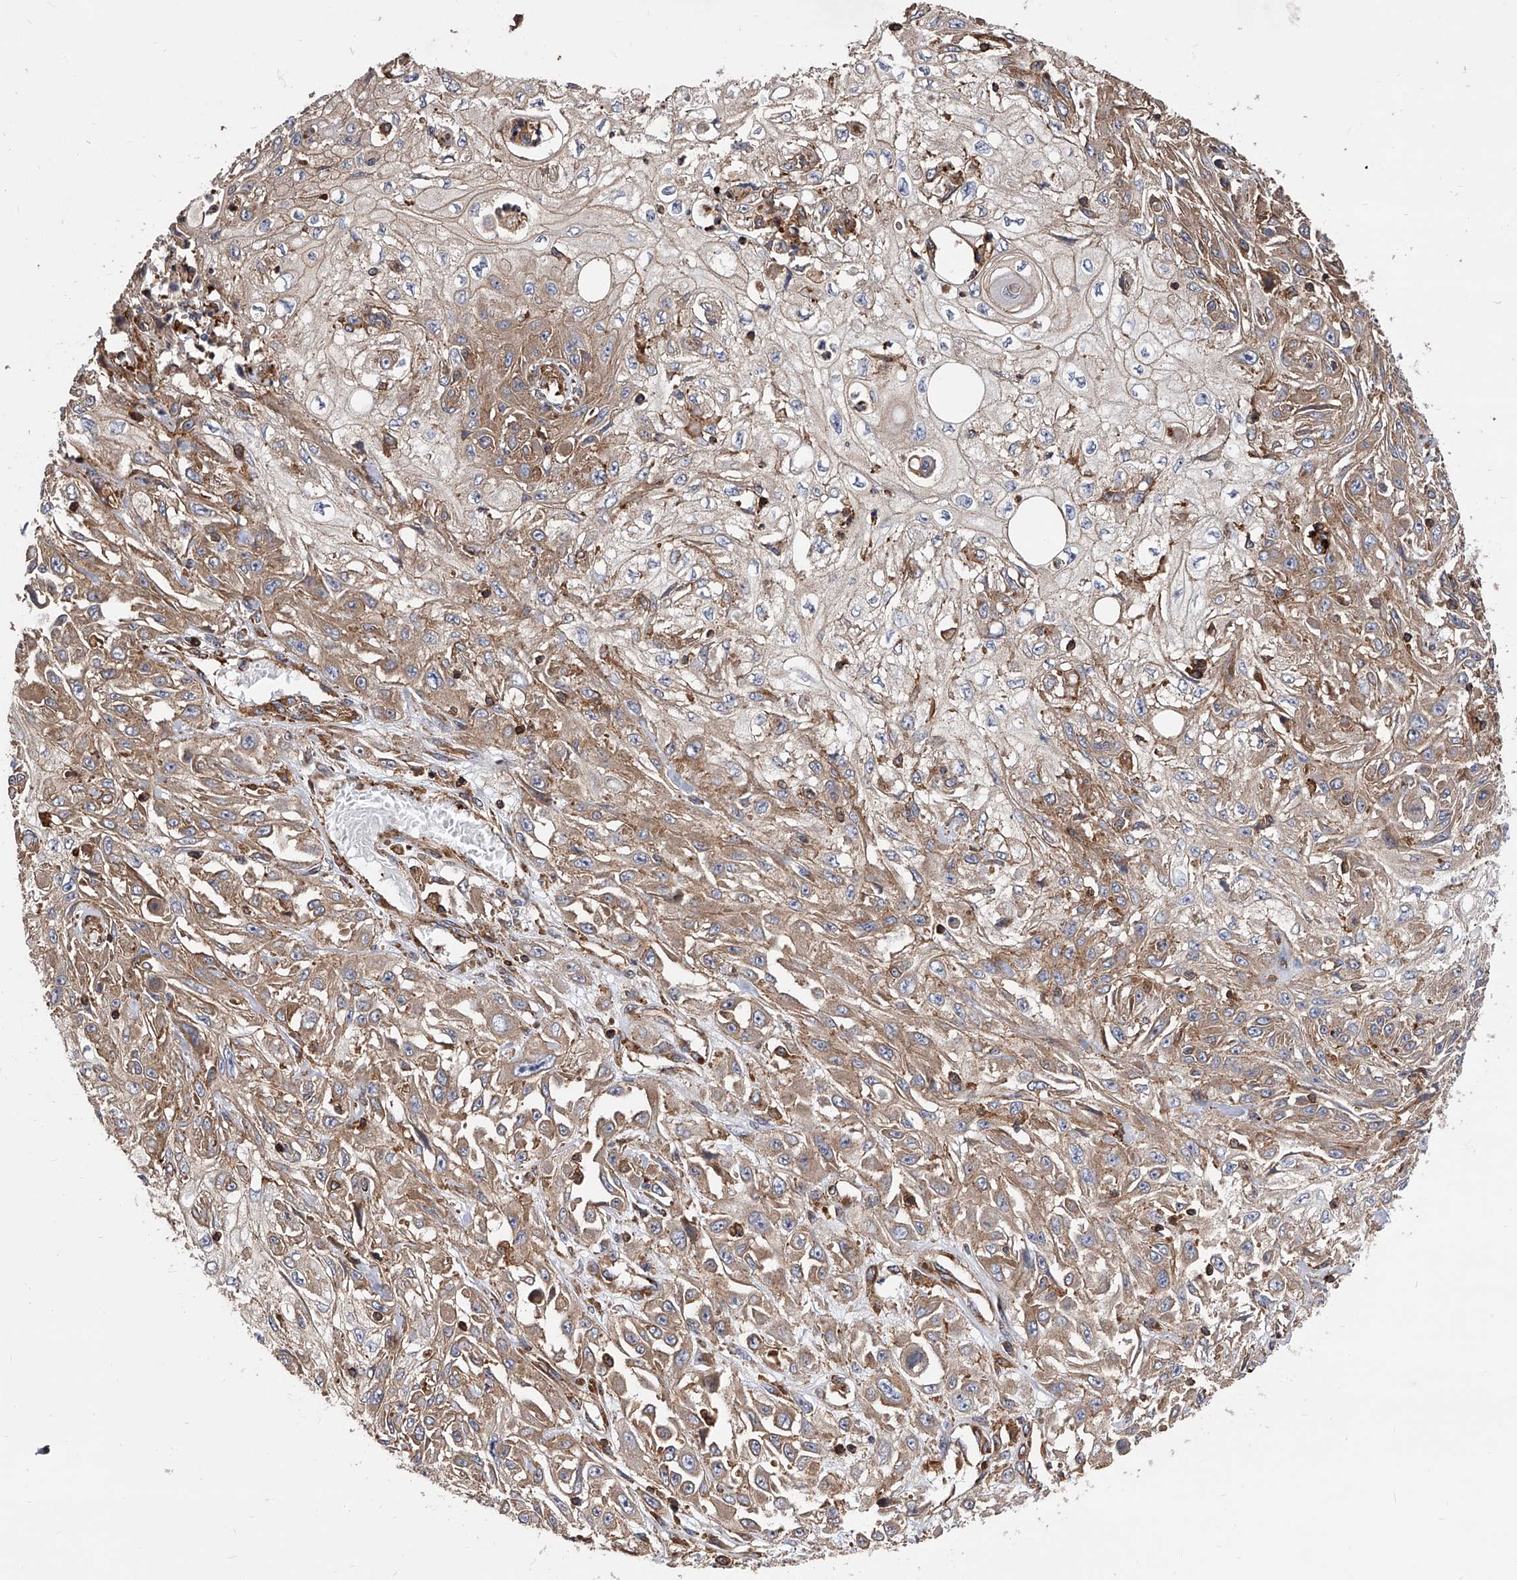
{"staining": {"intensity": "moderate", "quantity": ">75%", "location": "cytoplasmic/membranous"}, "tissue": "skin cancer", "cell_type": "Tumor cells", "image_type": "cancer", "snomed": [{"axis": "morphology", "description": "Squamous cell carcinoma, NOS"}, {"axis": "morphology", "description": "Squamous cell carcinoma, metastatic, NOS"}, {"axis": "topography", "description": "Skin"}, {"axis": "topography", "description": "Lymph node"}], "caption": "This is an image of IHC staining of skin cancer (metastatic squamous cell carcinoma), which shows moderate staining in the cytoplasmic/membranous of tumor cells.", "gene": "PISD", "patient": {"sex": "male", "age": 75}}